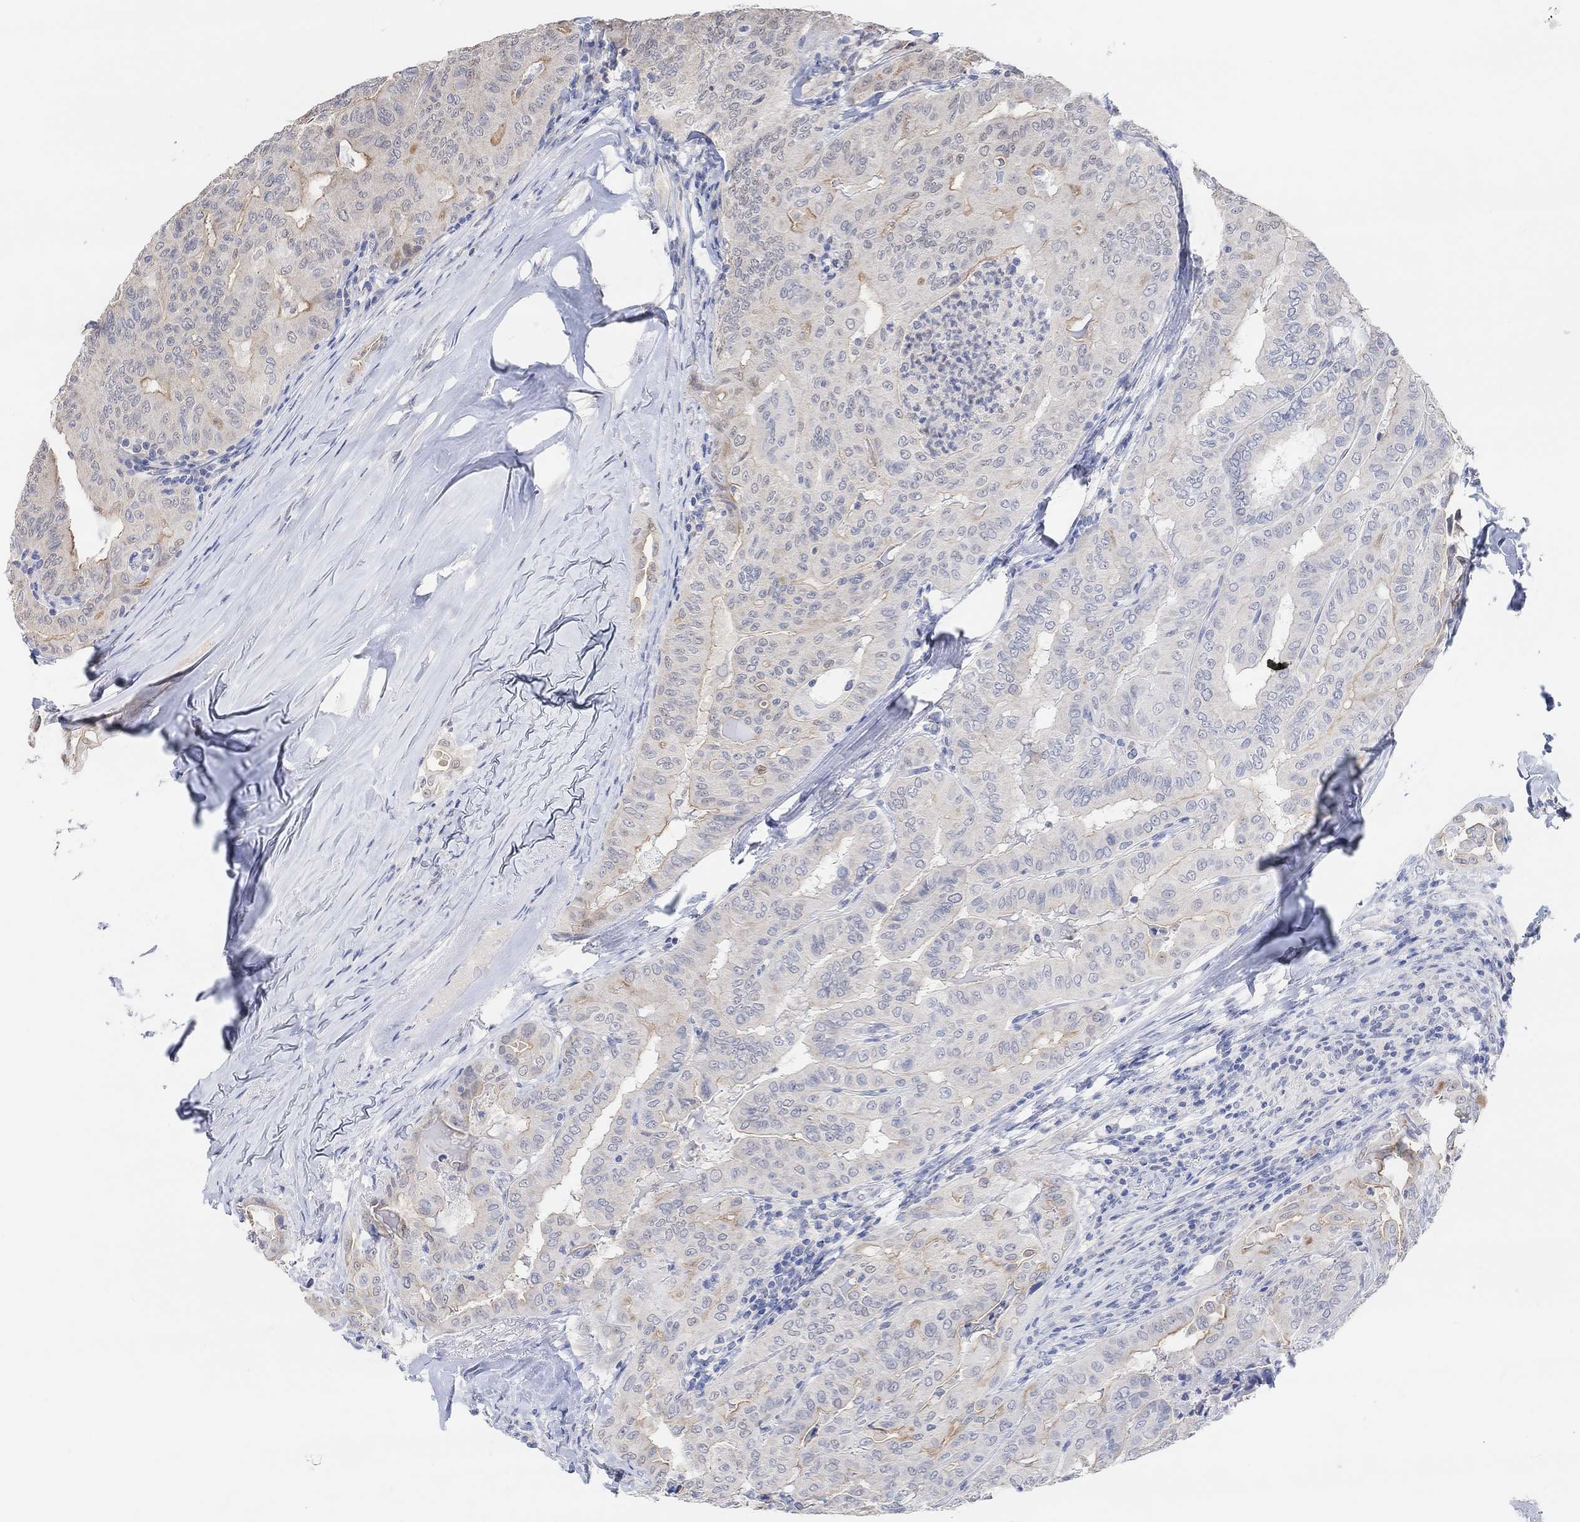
{"staining": {"intensity": "negative", "quantity": "none", "location": "none"}, "tissue": "thyroid cancer", "cell_type": "Tumor cells", "image_type": "cancer", "snomed": [{"axis": "morphology", "description": "Papillary adenocarcinoma, NOS"}, {"axis": "topography", "description": "Thyroid gland"}], "caption": "Tumor cells are negative for brown protein staining in thyroid papillary adenocarcinoma.", "gene": "MUC1", "patient": {"sex": "female", "age": 68}}